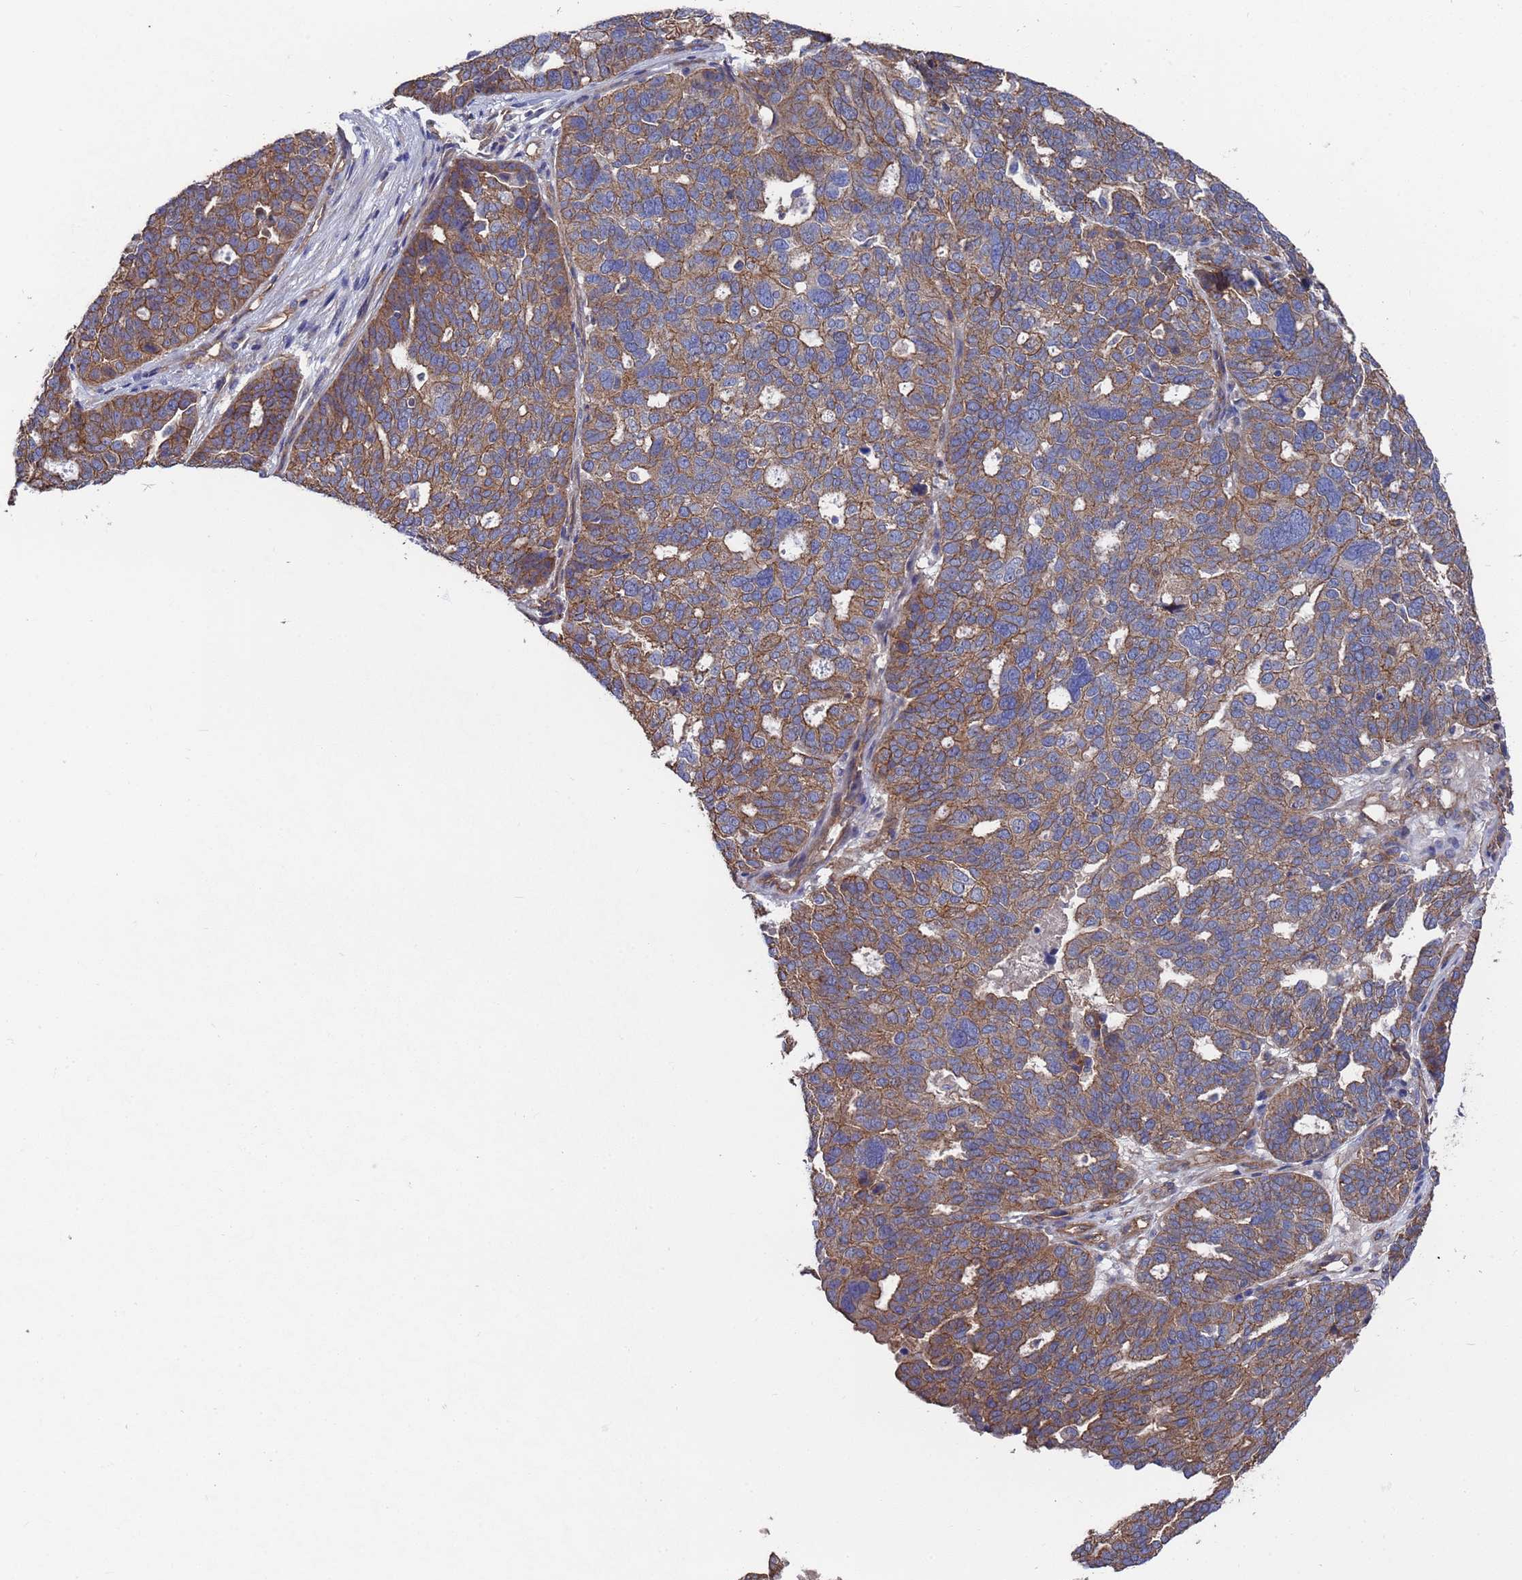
{"staining": {"intensity": "moderate", "quantity": ">75%", "location": "cytoplasmic/membranous"}, "tissue": "ovarian cancer", "cell_type": "Tumor cells", "image_type": "cancer", "snomed": [{"axis": "morphology", "description": "Cystadenocarcinoma, serous, NOS"}, {"axis": "topography", "description": "Ovary"}], "caption": "DAB (3,3'-diaminobenzidine) immunohistochemical staining of ovarian cancer (serous cystadenocarcinoma) shows moderate cytoplasmic/membranous protein expression in approximately >75% of tumor cells.", "gene": "NDUFAF6", "patient": {"sex": "female", "age": 59}}